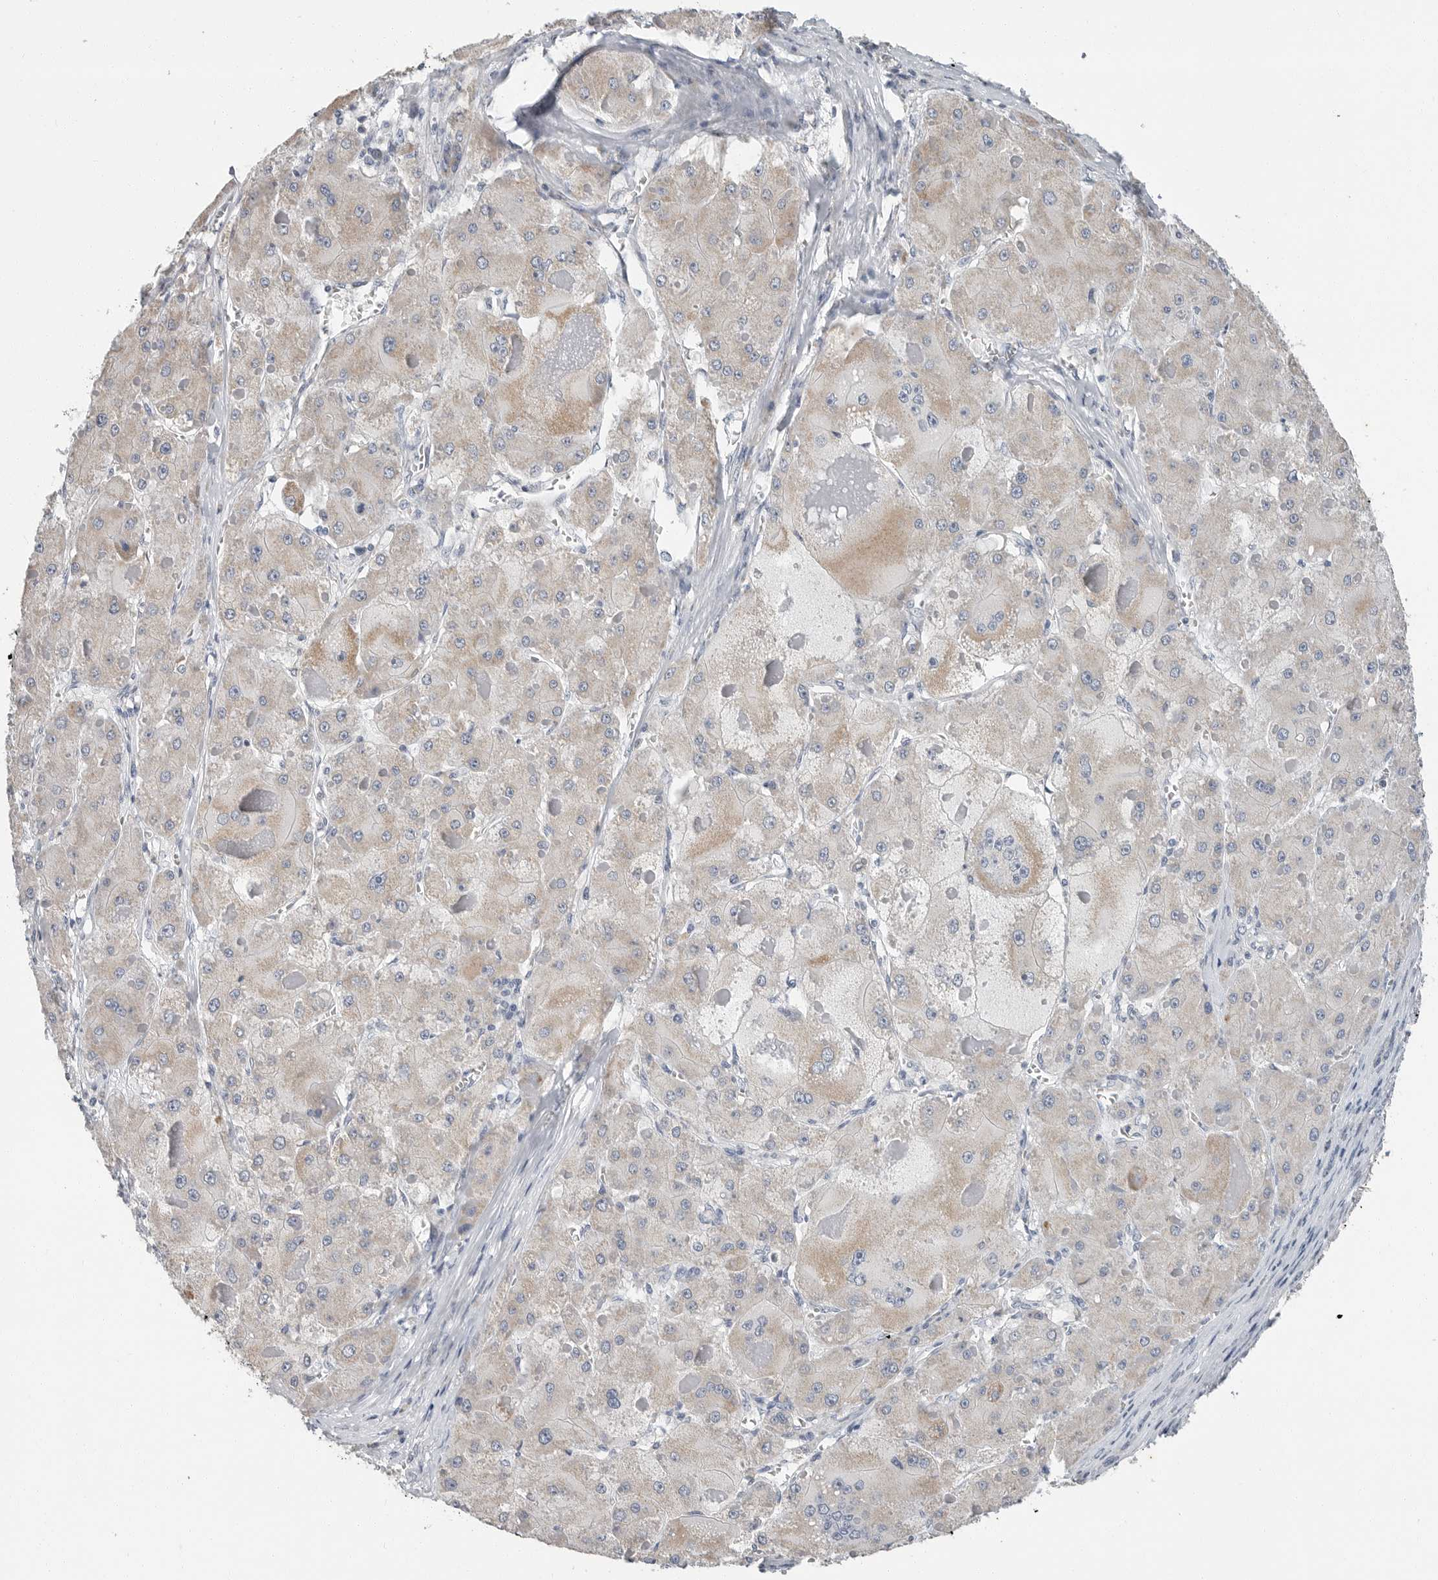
{"staining": {"intensity": "weak", "quantity": "<25%", "location": "cytoplasmic/membranous"}, "tissue": "liver cancer", "cell_type": "Tumor cells", "image_type": "cancer", "snomed": [{"axis": "morphology", "description": "Carcinoma, Hepatocellular, NOS"}, {"axis": "topography", "description": "Liver"}], "caption": "Image shows no protein positivity in tumor cells of liver cancer tissue. The staining is performed using DAB (3,3'-diaminobenzidine) brown chromogen with nuclei counter-stained in using hematoxylin.", "gene": "PLN", "patient": {"sex": "female", "age": 73}}